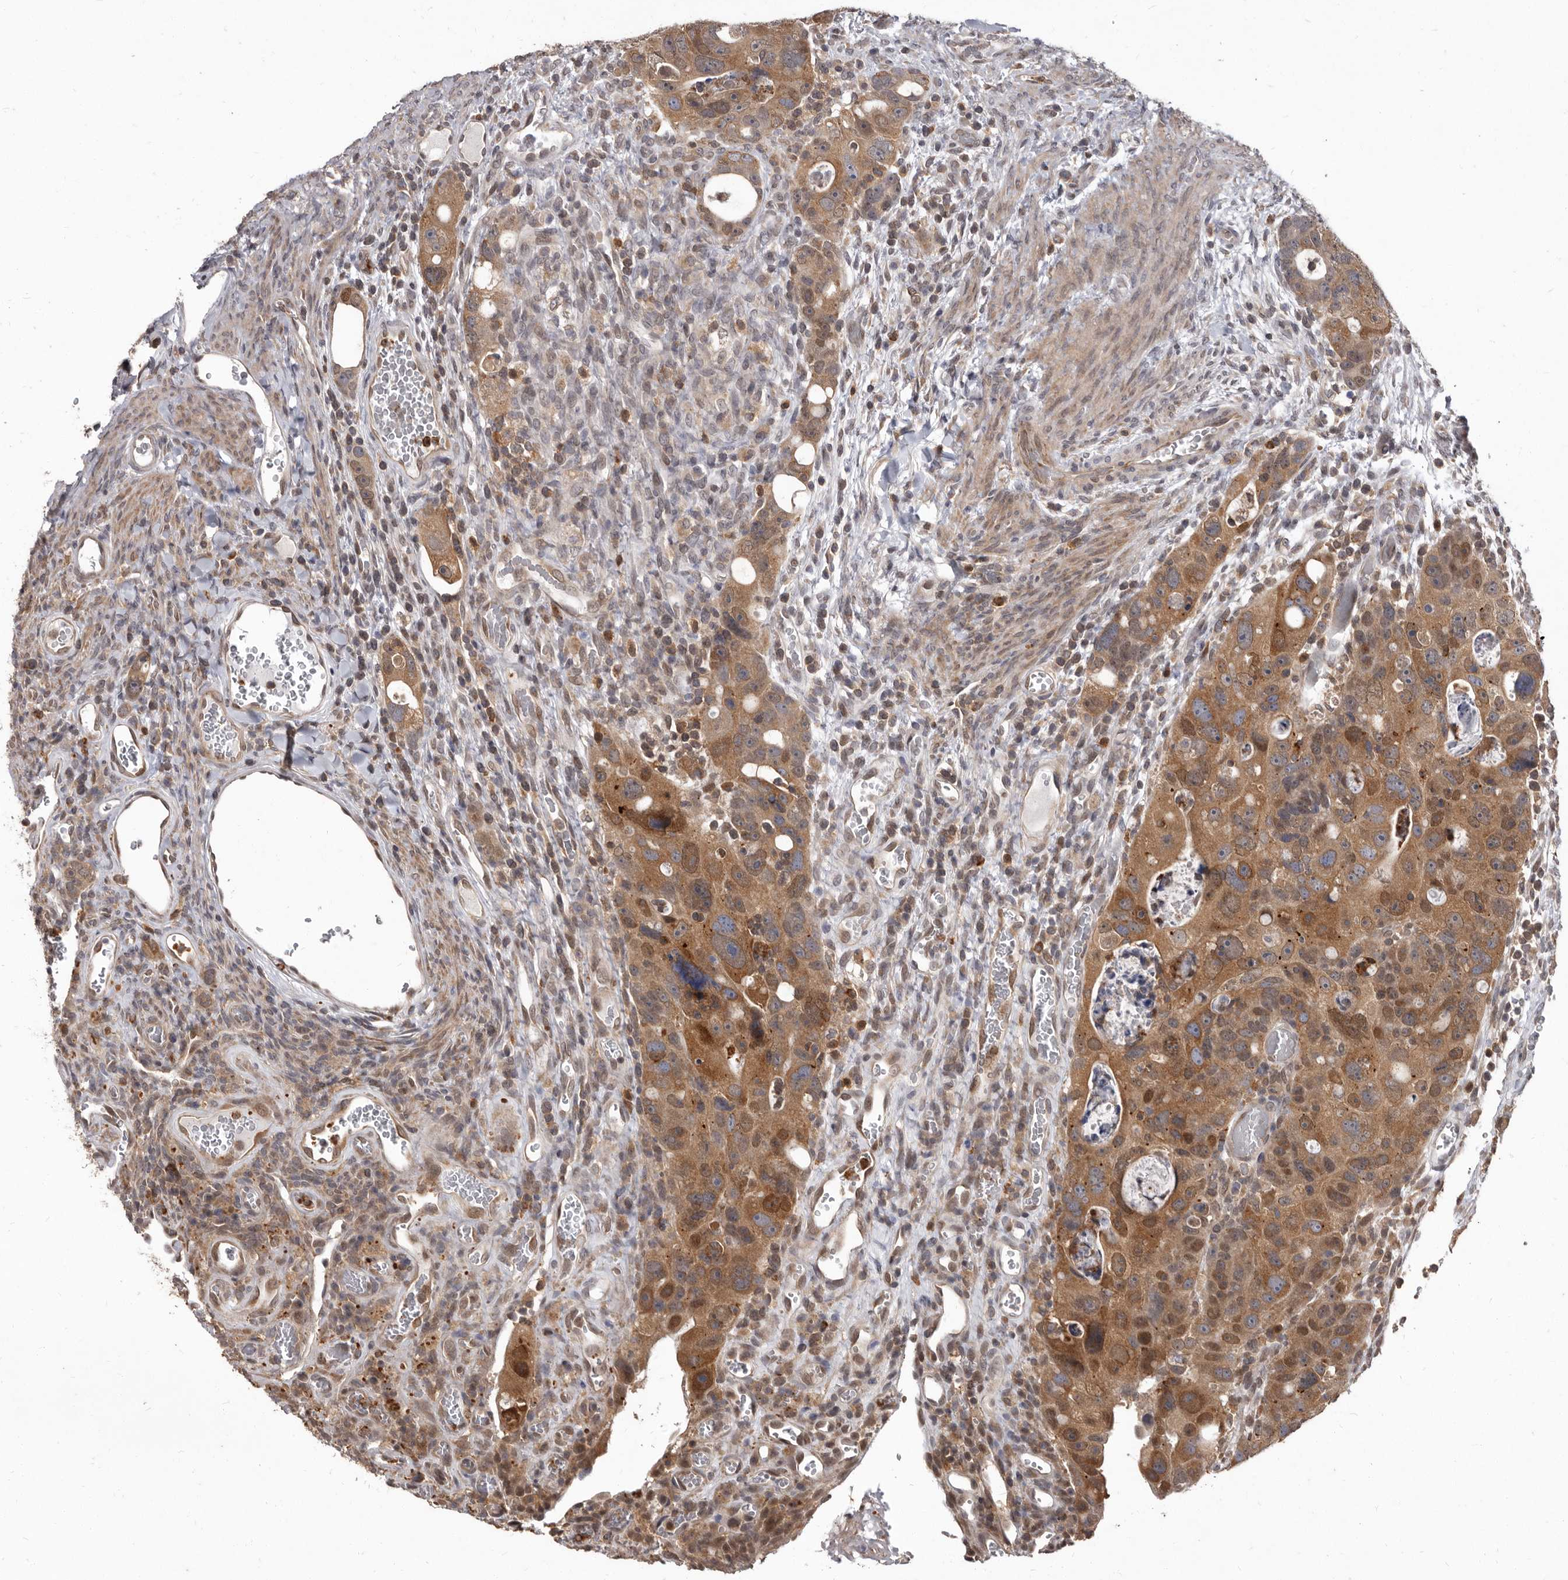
{"staining": {"intensity": "moderate", "quantity": ">75%", "location": "cytoplasmic/membranous"}, "tissue": "colorectal cancer", "cell_type": "Tumor cells", "image_type": "cancer", "snomed": [{"axis": "morphology", "description": "Adenocarcinoma, NOS"}, {"axis": "topography", "description": "Rectum"}], "caption": "A brown stain highlights moderate cytoplasmic/membranous staining of a protein in human colorectal cancer (adenocarcinoma) tumor cells.", "gene": "ACLY", "patient": {"sex": "male", "age": 59}}